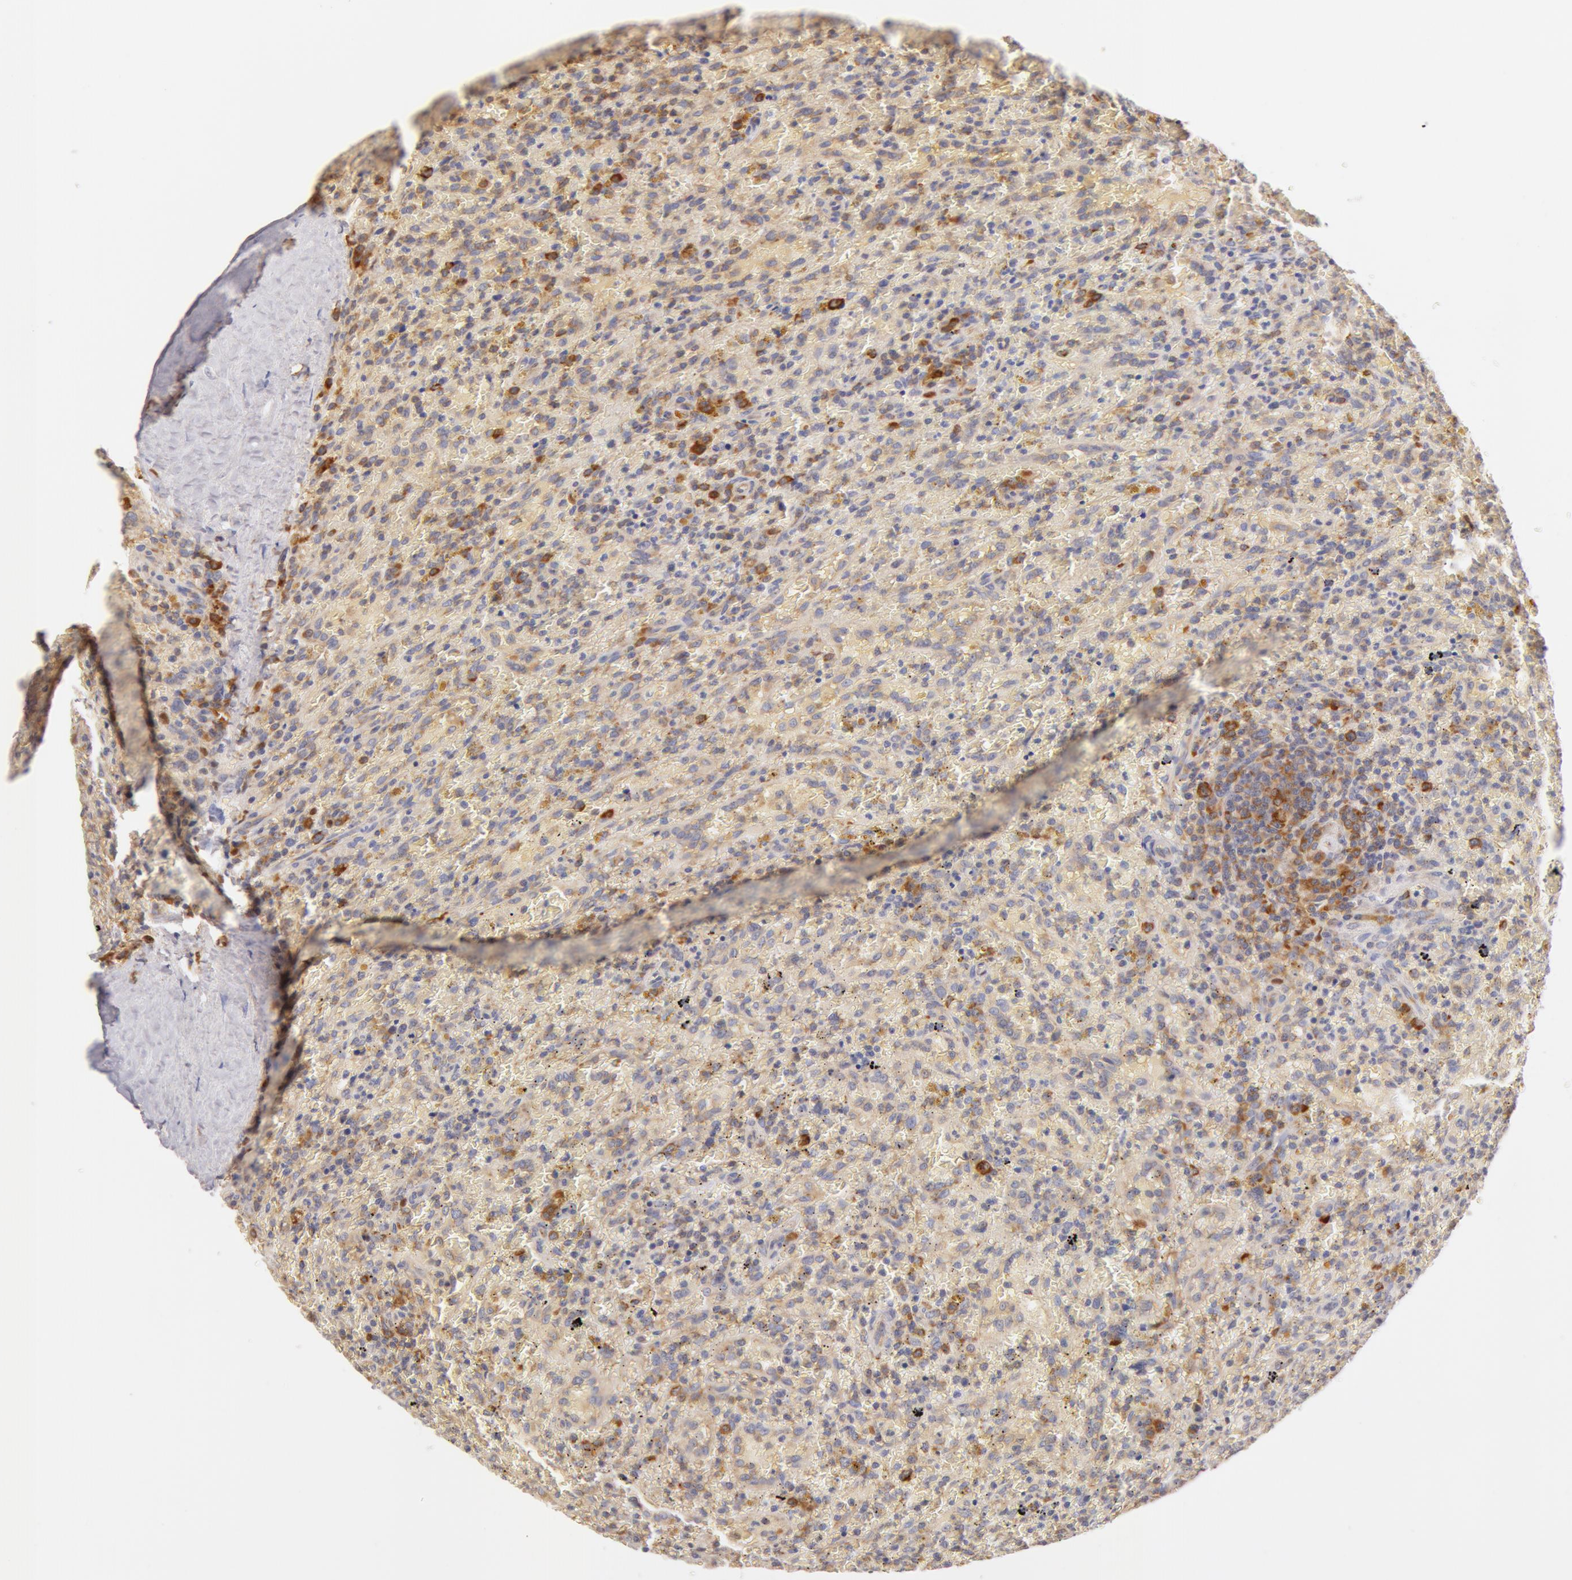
{"staining": {"intensity": "negative", "quantity": "none", "location": "none"}, "tissue": "lymphoma", "cell_type": "Tumor cells", "image_type": "cancer", "snomed": [{"axis": "morphology", "description": "Malignant lymphoma, non-Hodgkin's type, High grade"}, {"axis": "topography", "description": "Spleen"}, {"axis": "topography", "description": "Lymph node"}], "caption": "High magnification brightfield microscopy of lymphoma stained with DAB (3,3'-diaminobenzidine) (brown) and counterstained with hematoxylin (blue): tumor cells show no significant expression.", "gene": "DDX3Y", "patient": {"sex": "female", "age": 70}}